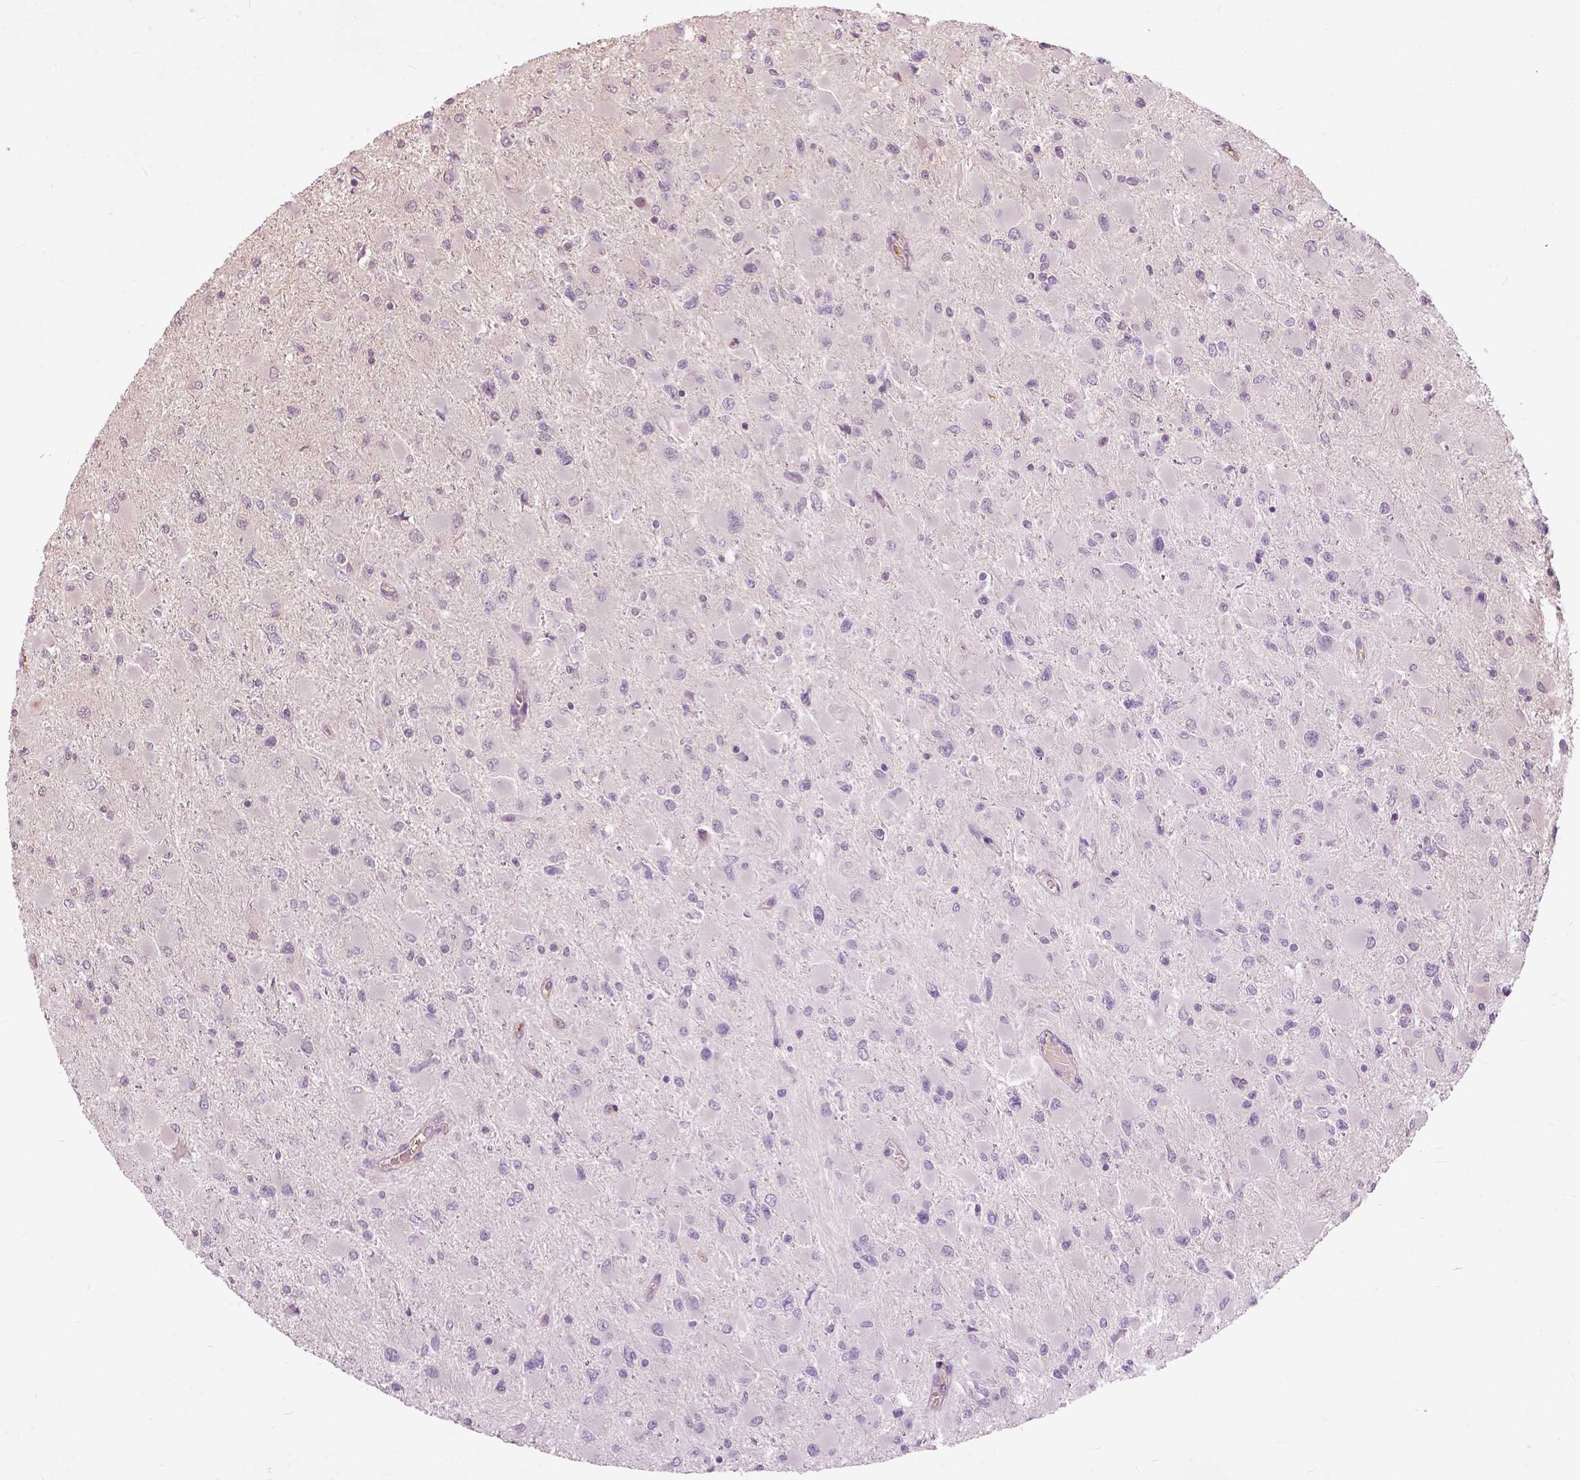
{"staining": {"intensity": "negative", "quantity": "none", "location": "none"}, "tissue": "glioma", "cell_type": "Tumor cells", "image_type": "cancer", "snomed": [{"axis": "morphology", "description": "Glioma, malignant, High grade"}, {"axis": "topography", "description": "Cerebral cortex"}], "caption": "The micrograph reveals no staining of tumor cells in glioma.", "gene": "ANGPTL4", "patient": {"sex": "female", "age": 36}}